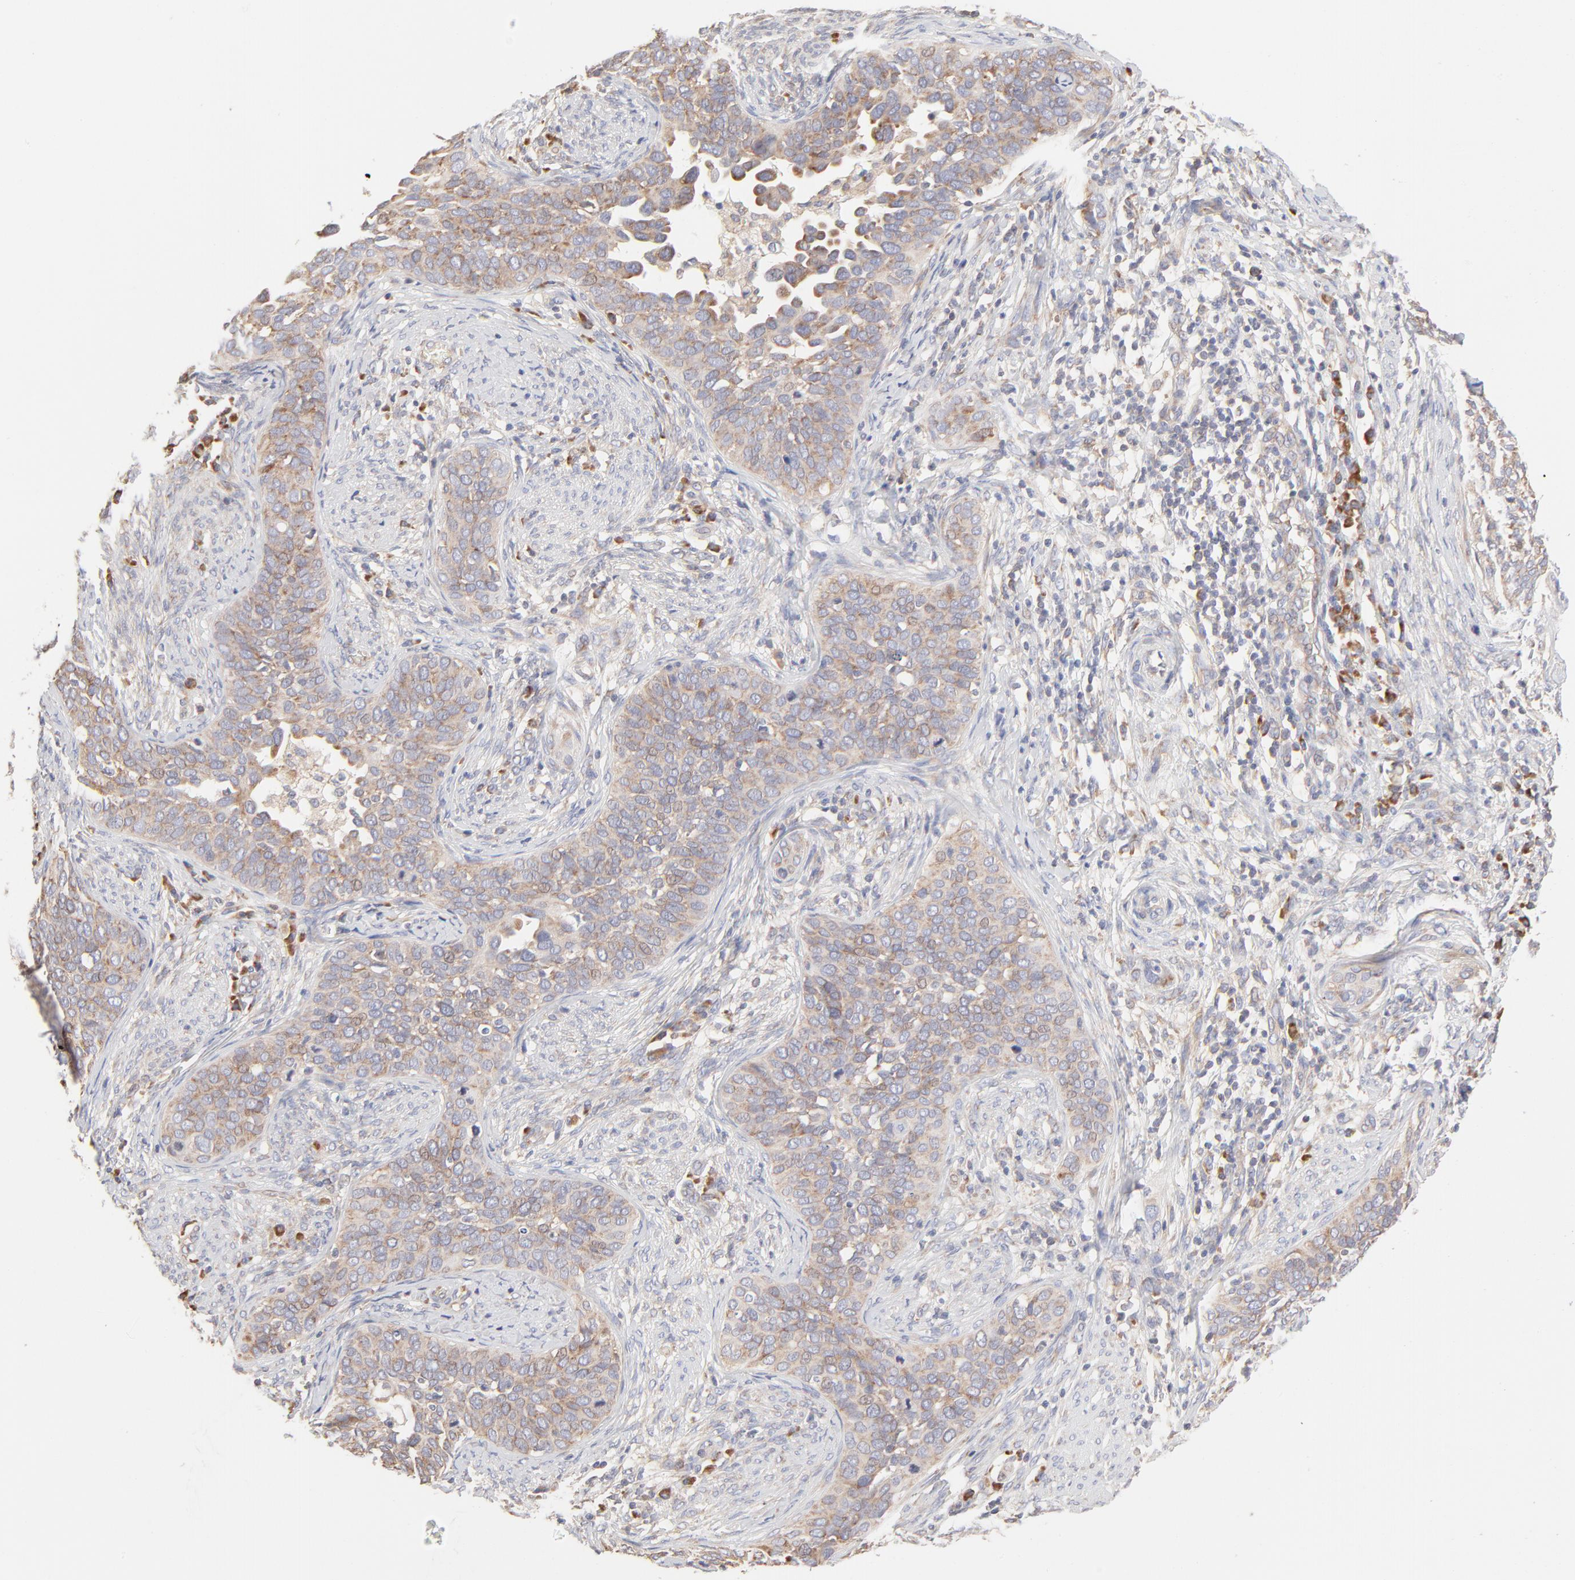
{"staining": {"intensity": "moderate", "quantity": ">75%", "location": "cytoplasmic/membranous"}, "tissue": "cervical cancer", "cell_type": "Tumor cells", "image_type": "cancer", "snomed": [{"axis": "morphology", "description": "Squamous cell carcinoma, NOS"}, {"axis": "topography", "description": "Cervix"}], "caption": "The immunohistochemical stain highlights moderate cytoplasmic/membranous staining in tumor cells of squamous cell carcinoma (cervical) tissue.", "gene": "RPS21", "patient": {"sex": "female", "age": 31}}